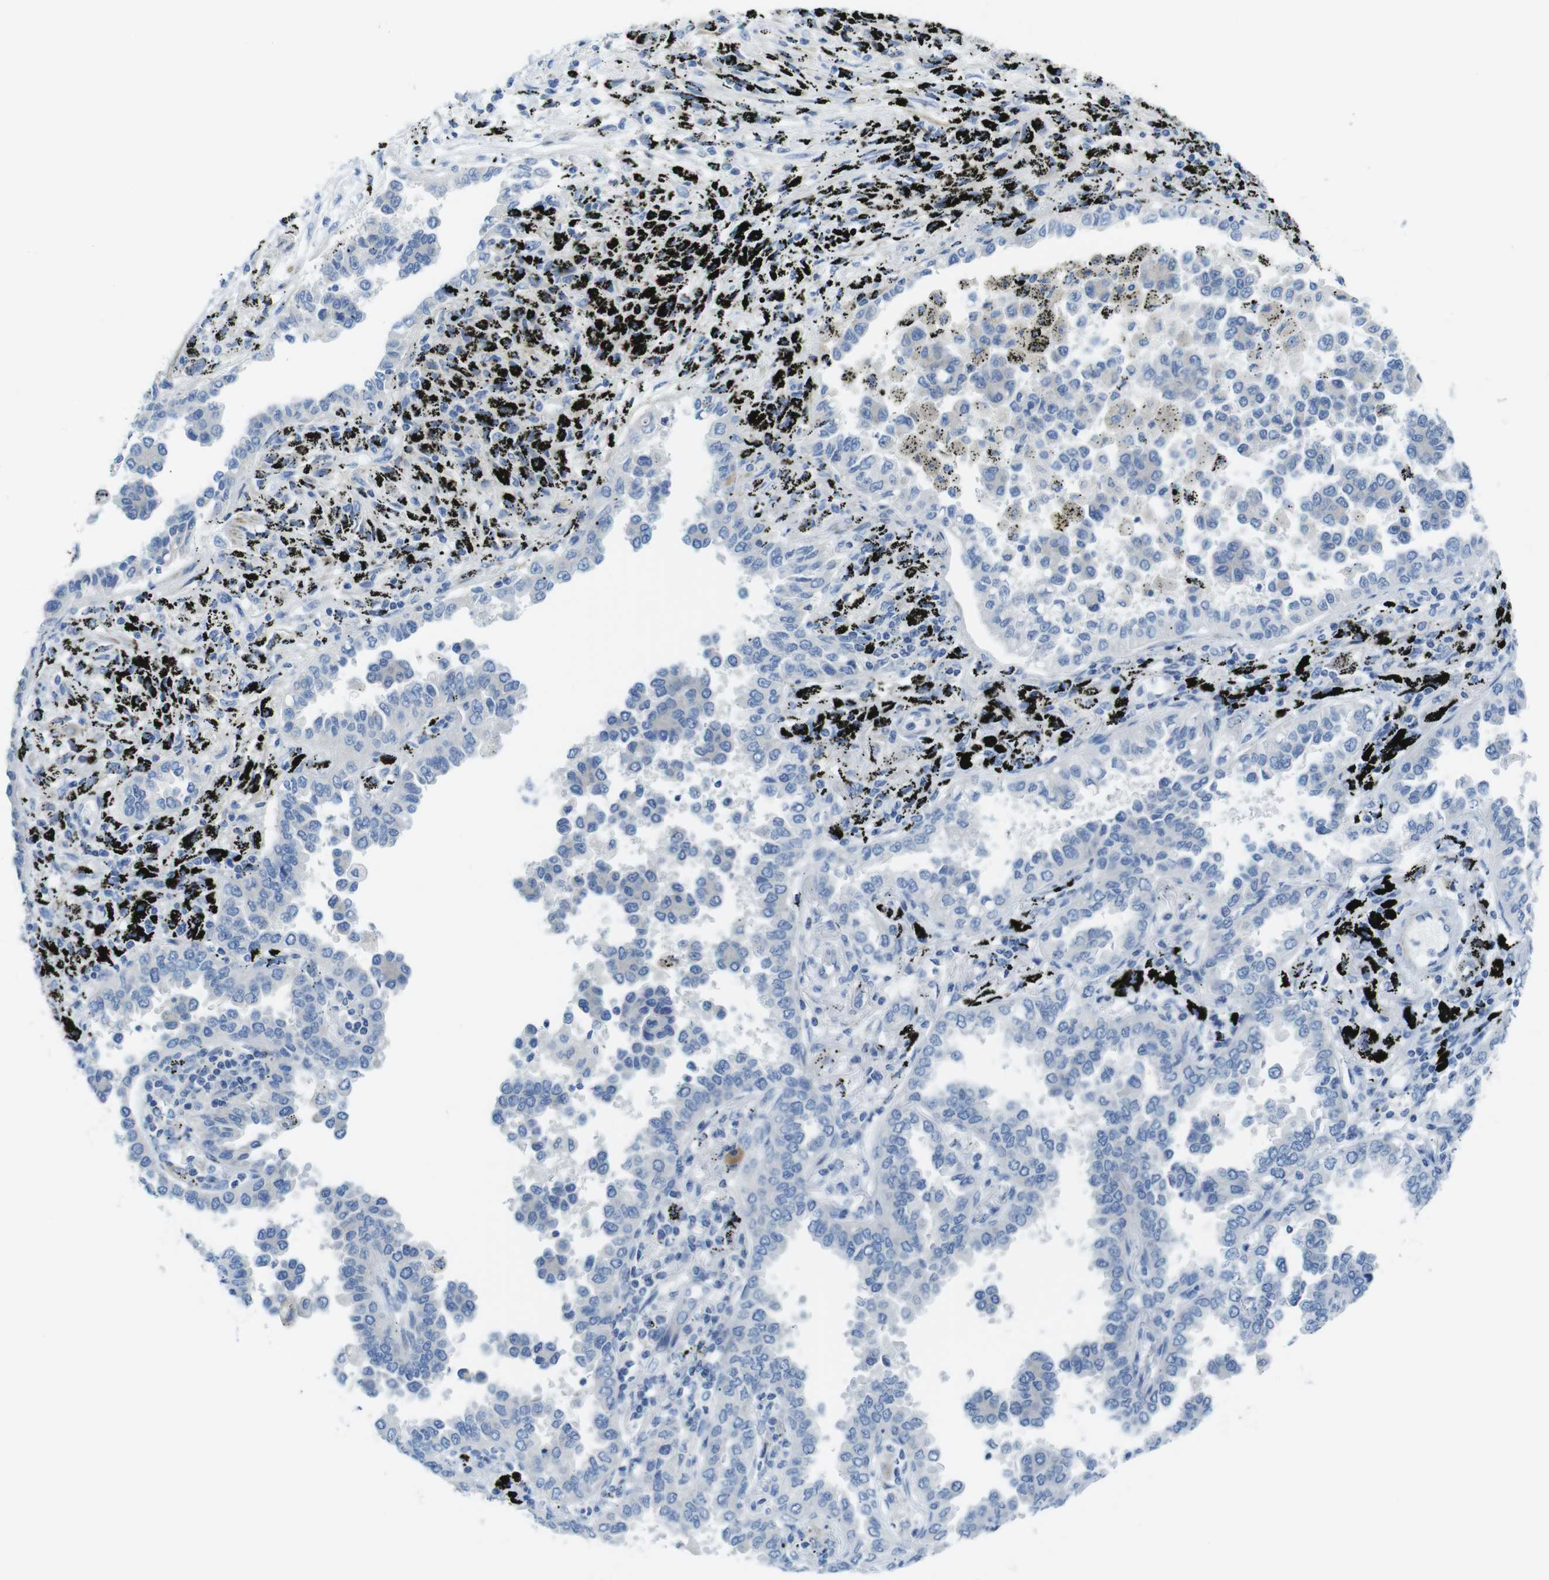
{"staining": {"intensity": "negative", "quantity": "none", "location": "none"}, "tissue": "lung cancer", "cell_type": "Tumor cells", "image_type": "cancer", "snomed": [{"axis": "morphology", "description": "Normal tissue, NOS"}, {"axis": "morphology", "description": "Adenocarcinoma, NOS"}, {"axis": "topography", "description": "Lung"}], "caption": "An image of lung cancer (adenocarcinoma) stained for a protein shows no brown staining in tumor cells.", "gene": "ASIC5", "patient": {"sex": "male", "age": 59}}